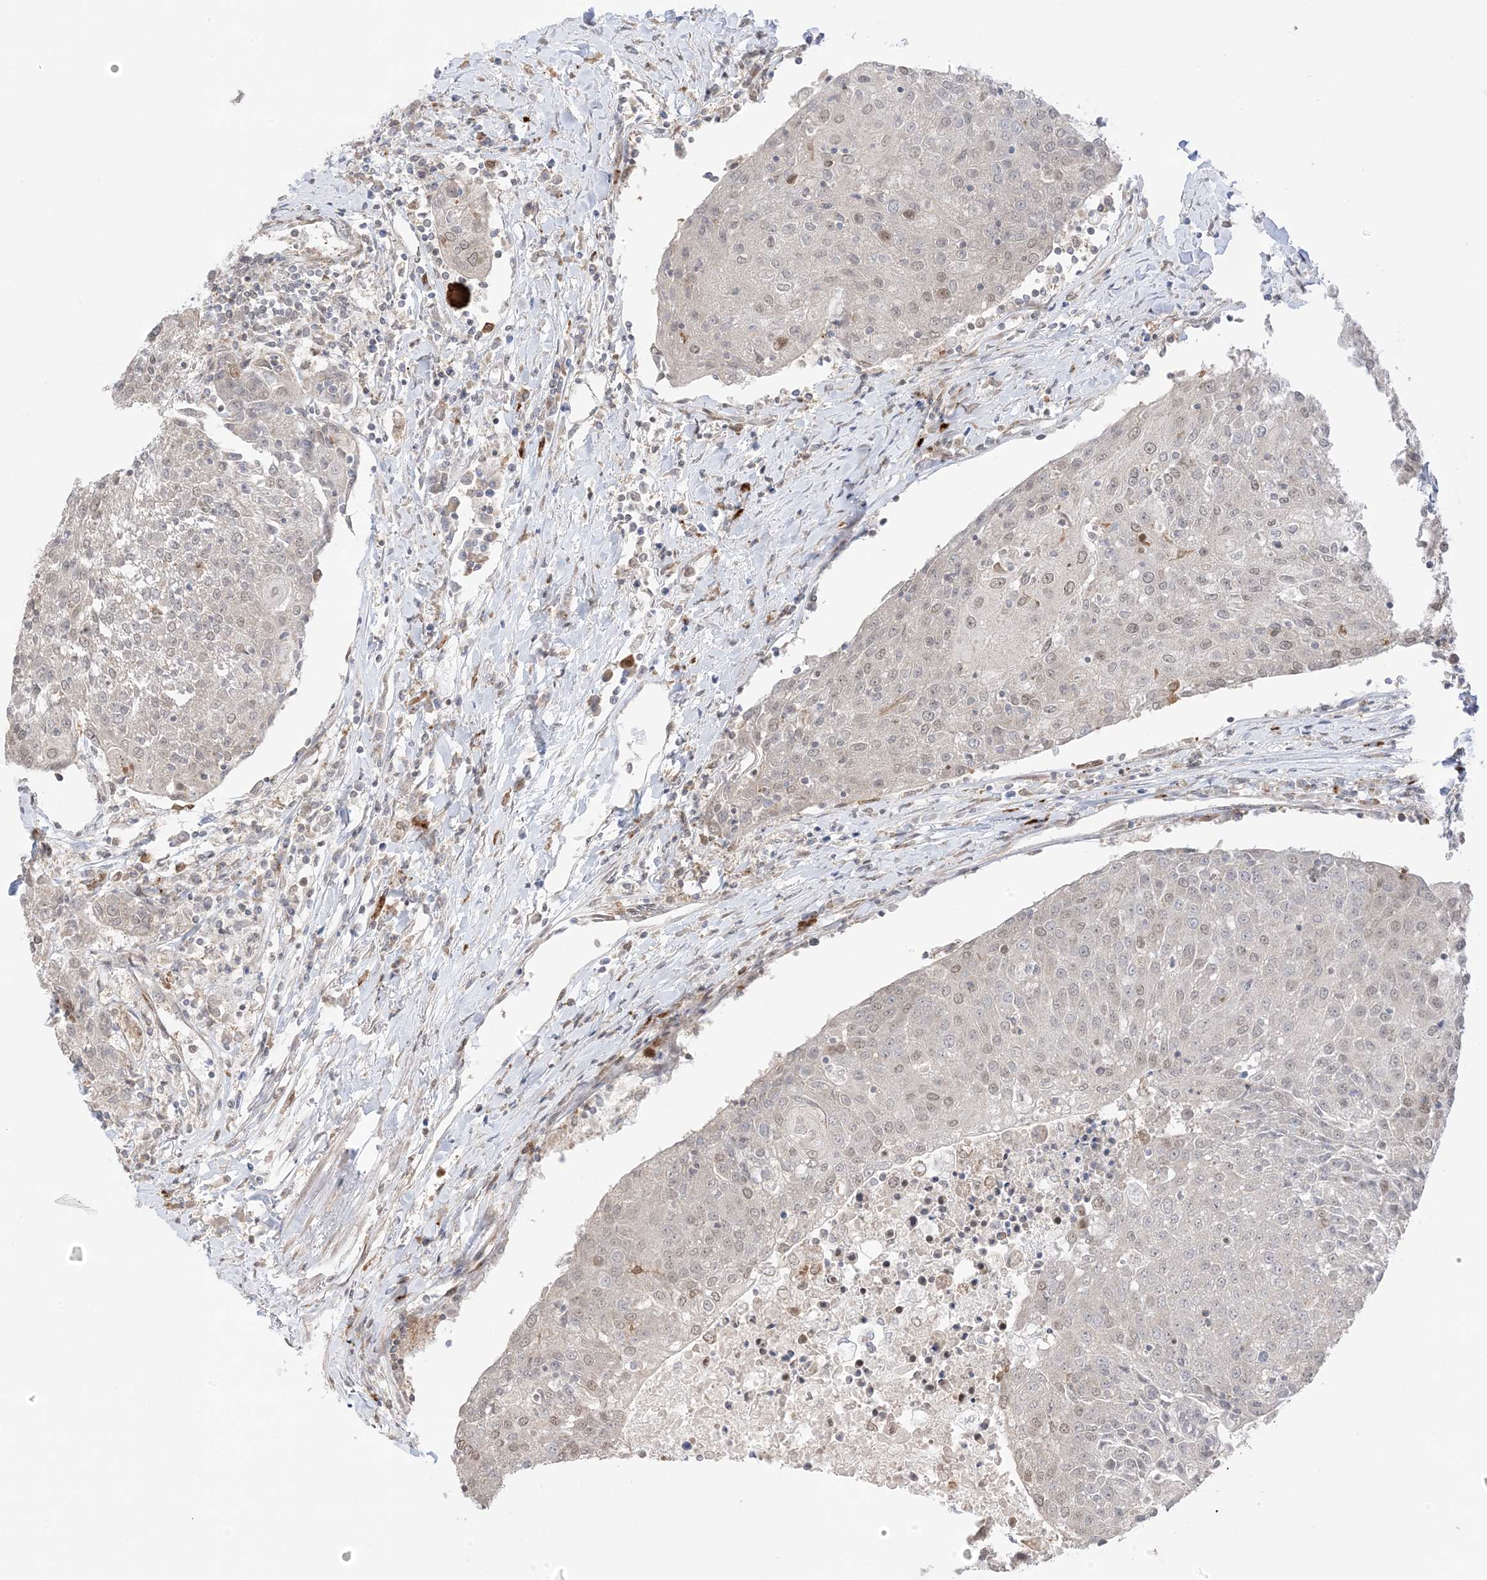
{"staining": {"intensity": "weak", "quantity": "25%-75%", "location": "cytoplasmic/membranous,nuclear"}, "tissue": "urothelial cancer", "cell_type": "Tumor cells", "image_type": "cancer", "snomed": [{"axis": "morphology", "description": "Urothelial carcinoma, High grade"}, {"axis": "topography", "description": "Urinary bladder"}], "caption": "A micrograph of human urothelial cancer stained for a protein exhibits weak cytoplasmic/membranous and nuclear brown staining in tumor cells.", "gene": "UBE2E2", "patient": {"sex": "female", "age": 85}}